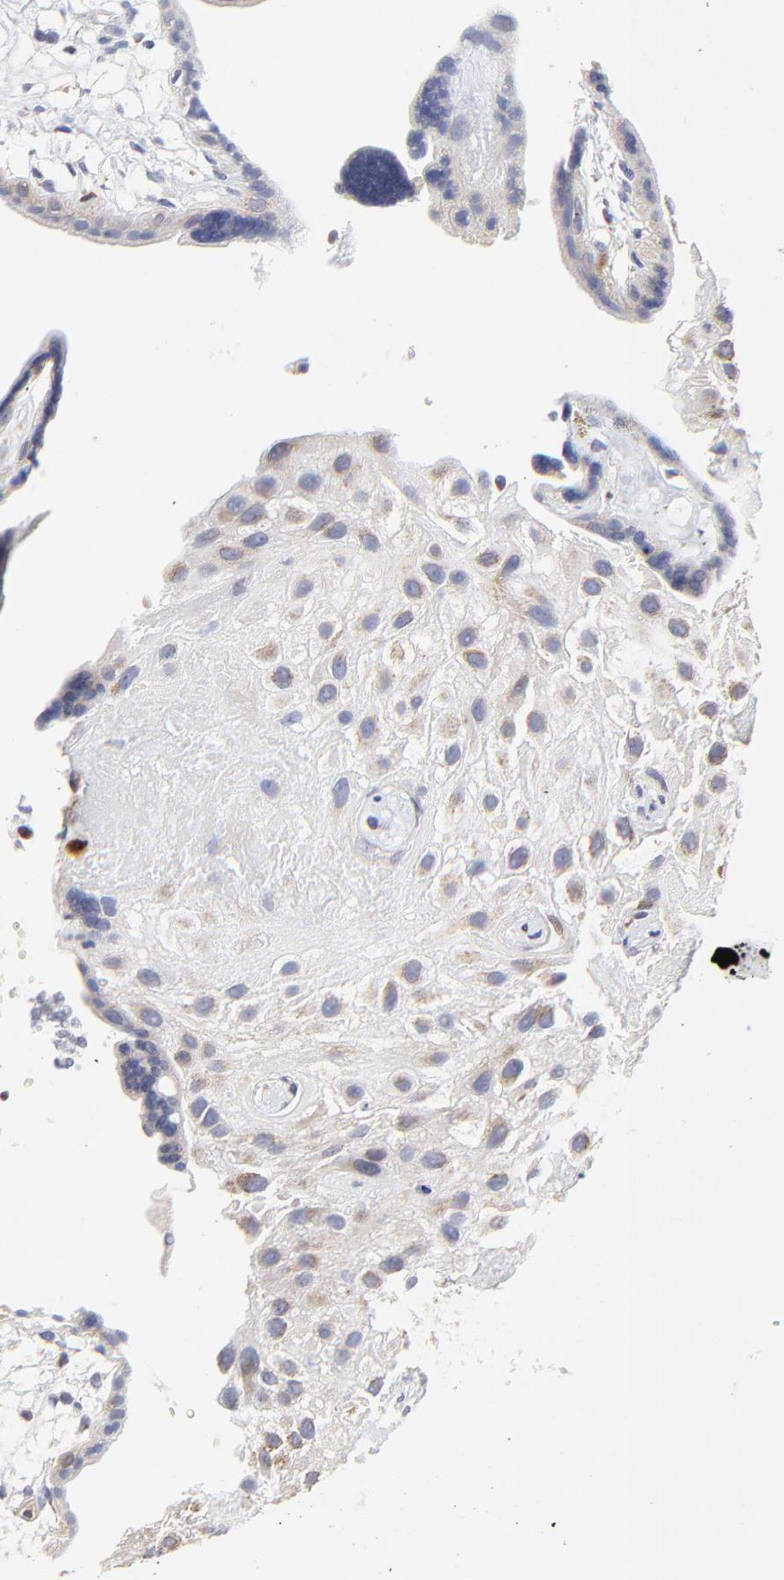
{"staining": {"intensity": "weak", "quantity": "25%-75%", "location": "cytoplasmic/membranous"}, "tissue": "placenta", "cell_type": "Decidual cells", "image_type": "normal", "snomed": [{"axis": "morphology", "description": "Normal tissue, NOS"}, {"axis": "topography", "description": "Placenta"}], "caption": "Immunohistochemical staining of normal human placenta exhibits low levels of weak cytoplasmic/membranous positivity in about 25%-75% of decidual cells.", "gene": "NCAPH", "patient": {"sex": "female", "age": 32}}